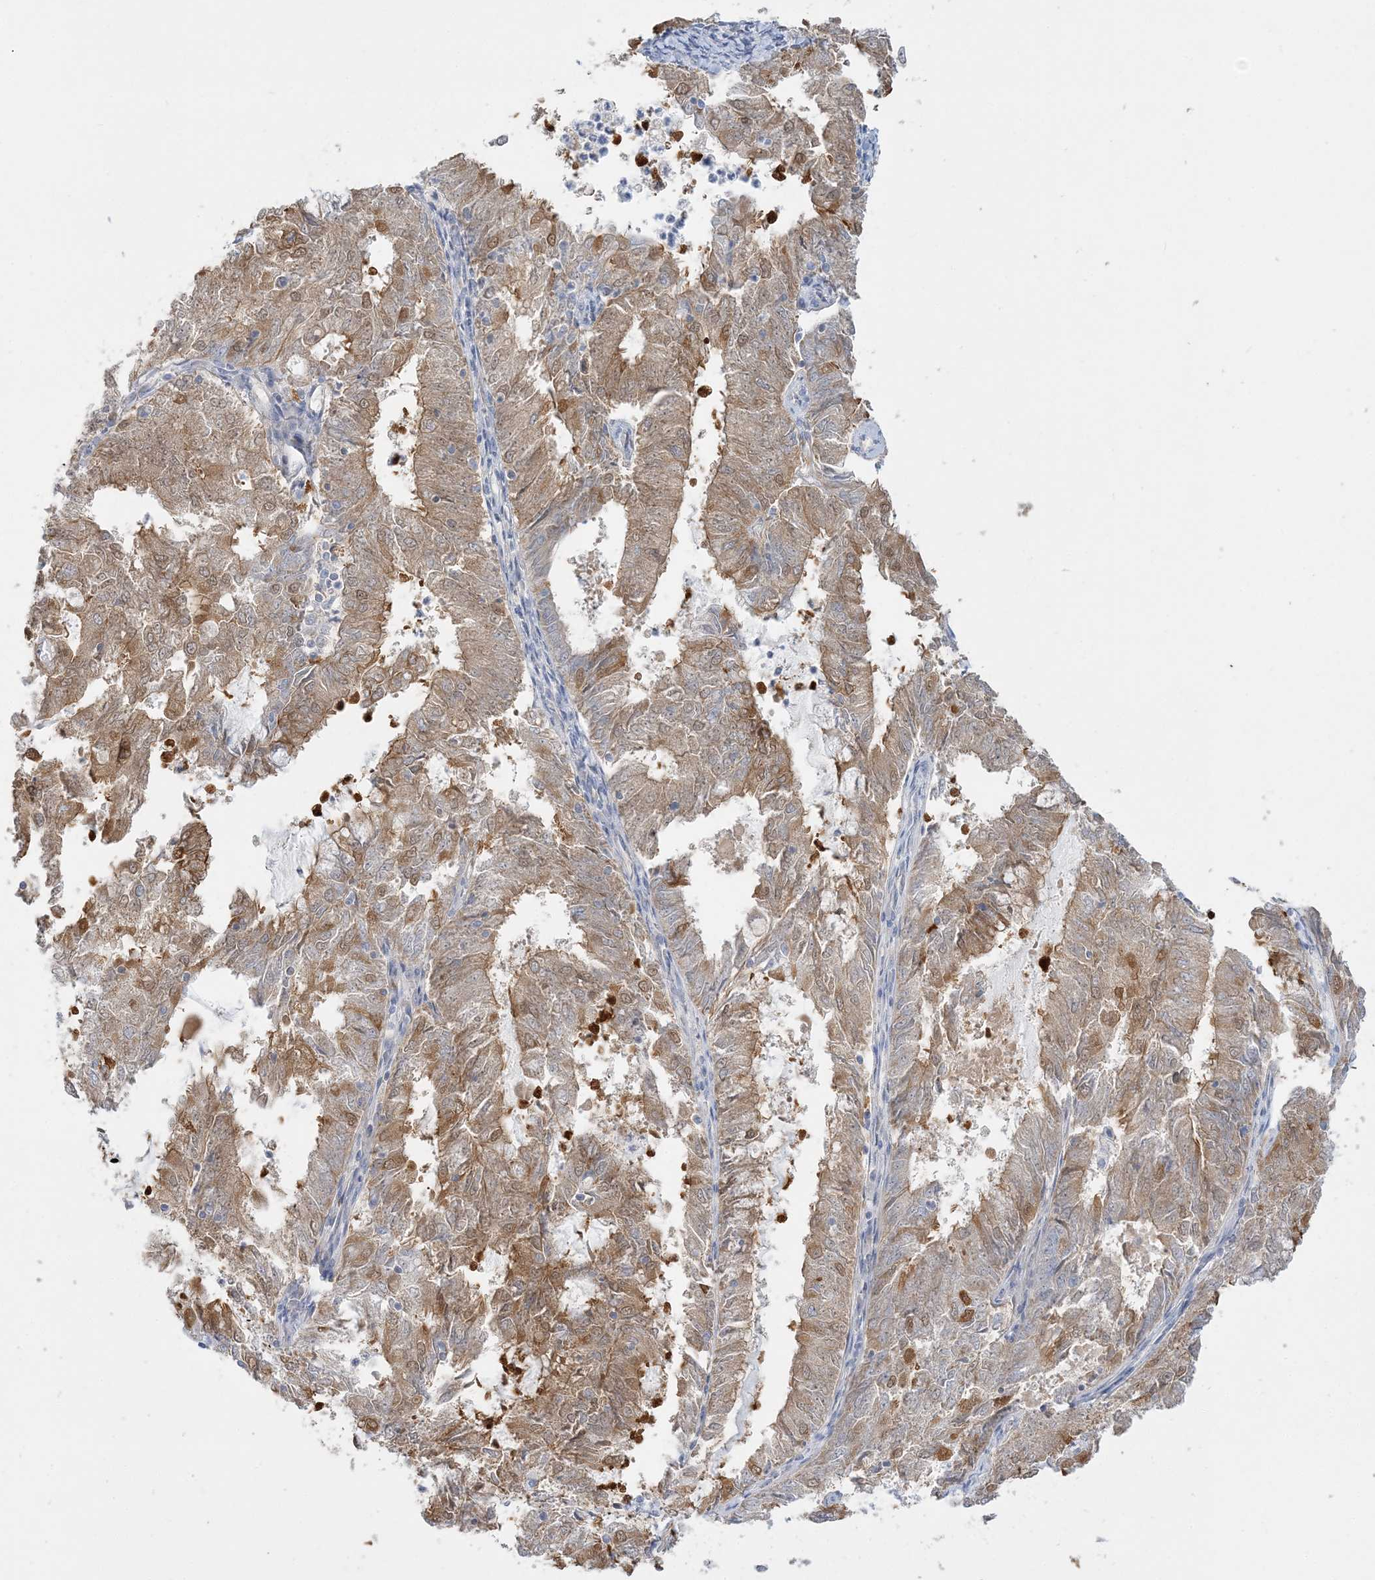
{"staining": {"intensity": "moderate", "quantity": ">75%", "location": "cytoplasmic/membranous"}, "tissue": "endometrial cancer", "cell_type": "Tumor cells", "image_type": "cancer", "snomed": [{"axis": "morphology", "description": "Adenocarcinoma, NOS"}, {"axis": "topography", "description": "Endometrium"}], "caption": "This is an image of immunohistochemistry staining of endometrial cancer, which shows moderate staining in the cytoplasmic/membranous of tumor cells.", "gene": "TBC1D14", "patient": {"sex": "female", "age": 57}}